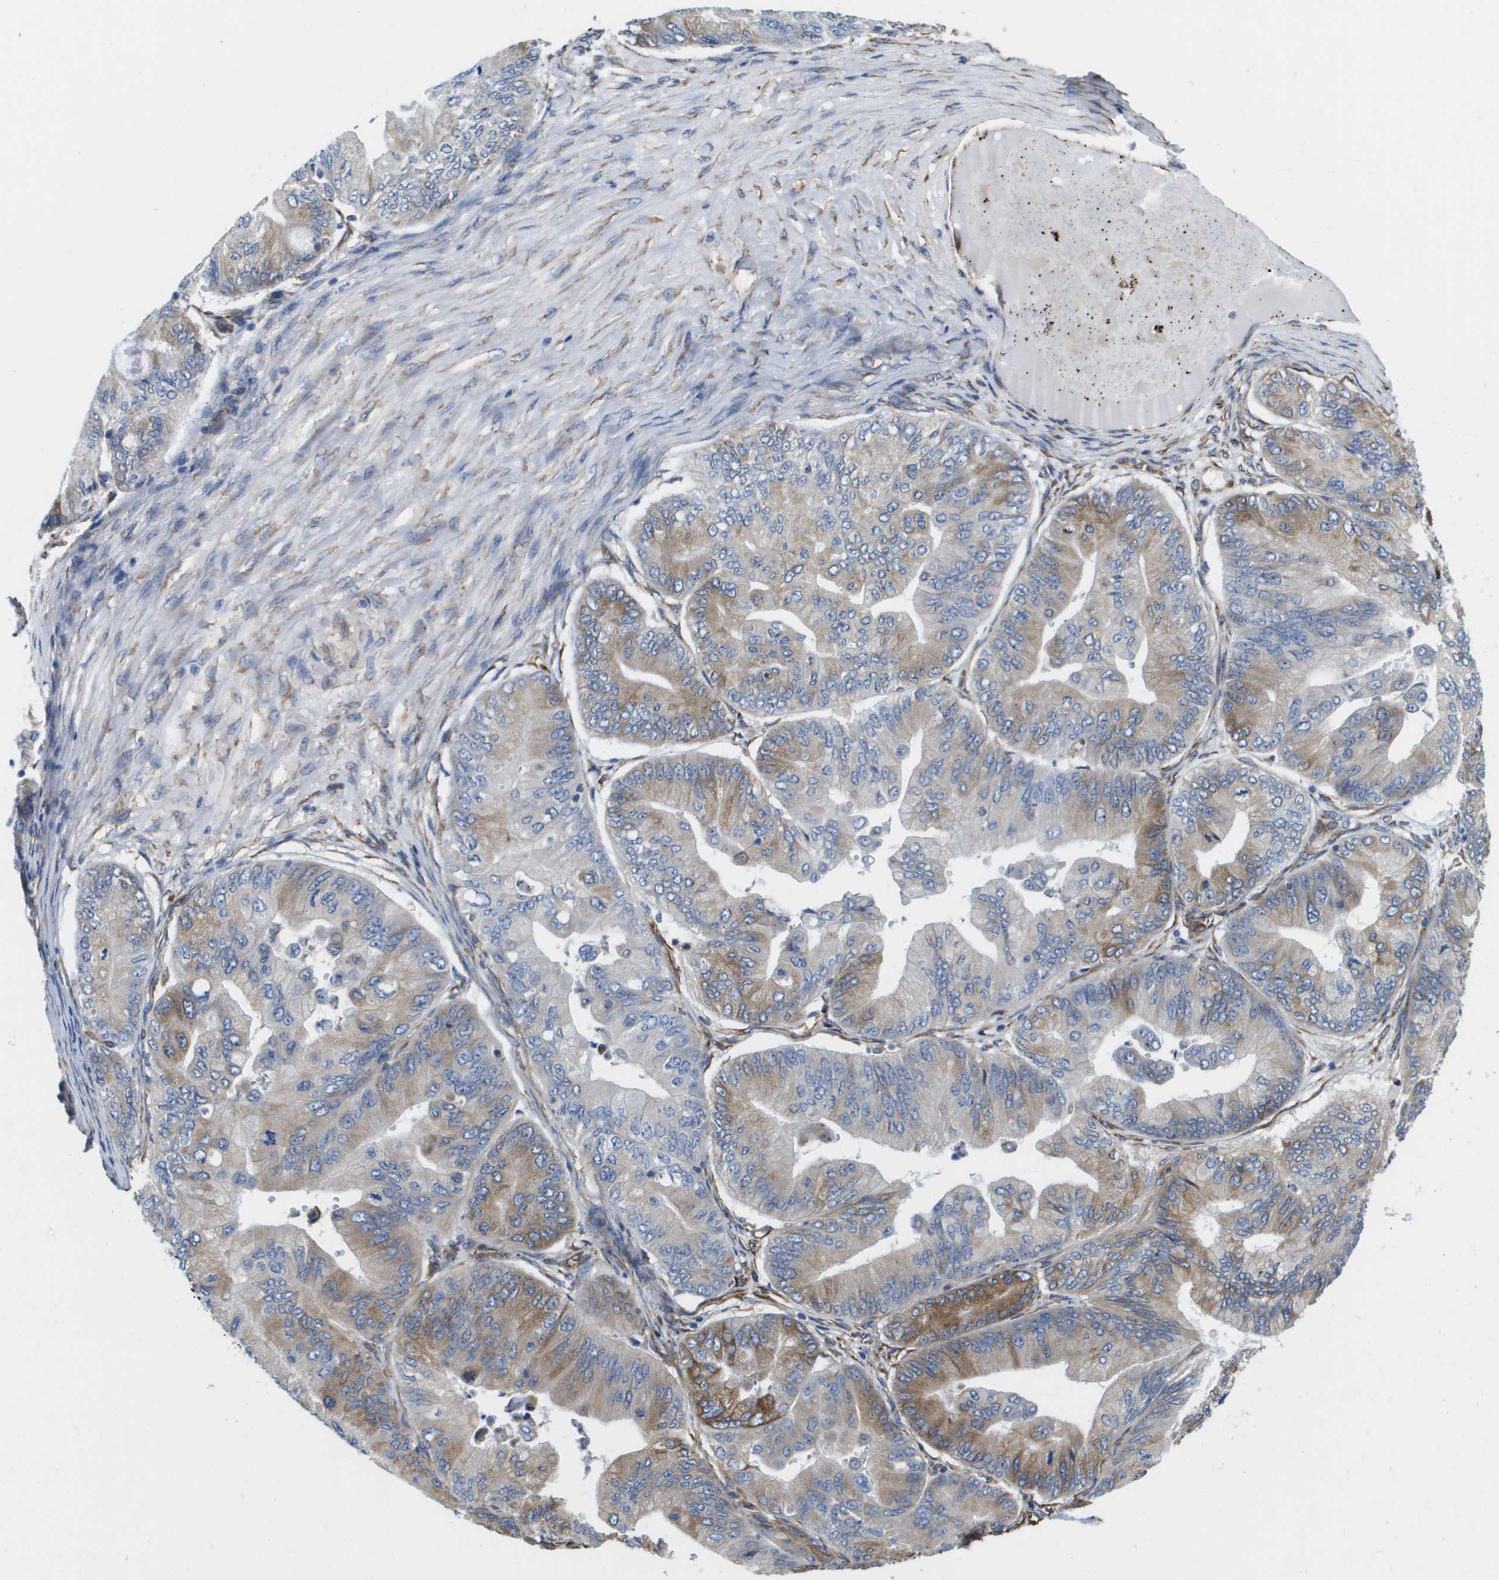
{"staining": {"intensity": "moderate", "quantity": "25%-75%", "location": "cytoplasmic/membranous"}, "tissue": "ovarian cancer", "cell_type": "Tumor cells", "image_type": "cancer", "snomed": [{"axis": "morphology", "description": "Cystadenocarcinoma, mucinous, NOS"}, {"axis": "topography", "description": "Ovary"}], "caption": "An immunohistochemistry (IHC) photomicrograph of tumor tissue is shown. Protein staining in brown labels moderate cytoplasmic/membranous positivity in ovarian cancer (mucinous cystadenocarcinoma) within tumor cells. (DAB (3,3'-diaminobenzidine) = brown stain, brightfield microscopy at high magnification).", "gene": "ST3GAL2", "patient": {"sex": "female", "age": 61}}